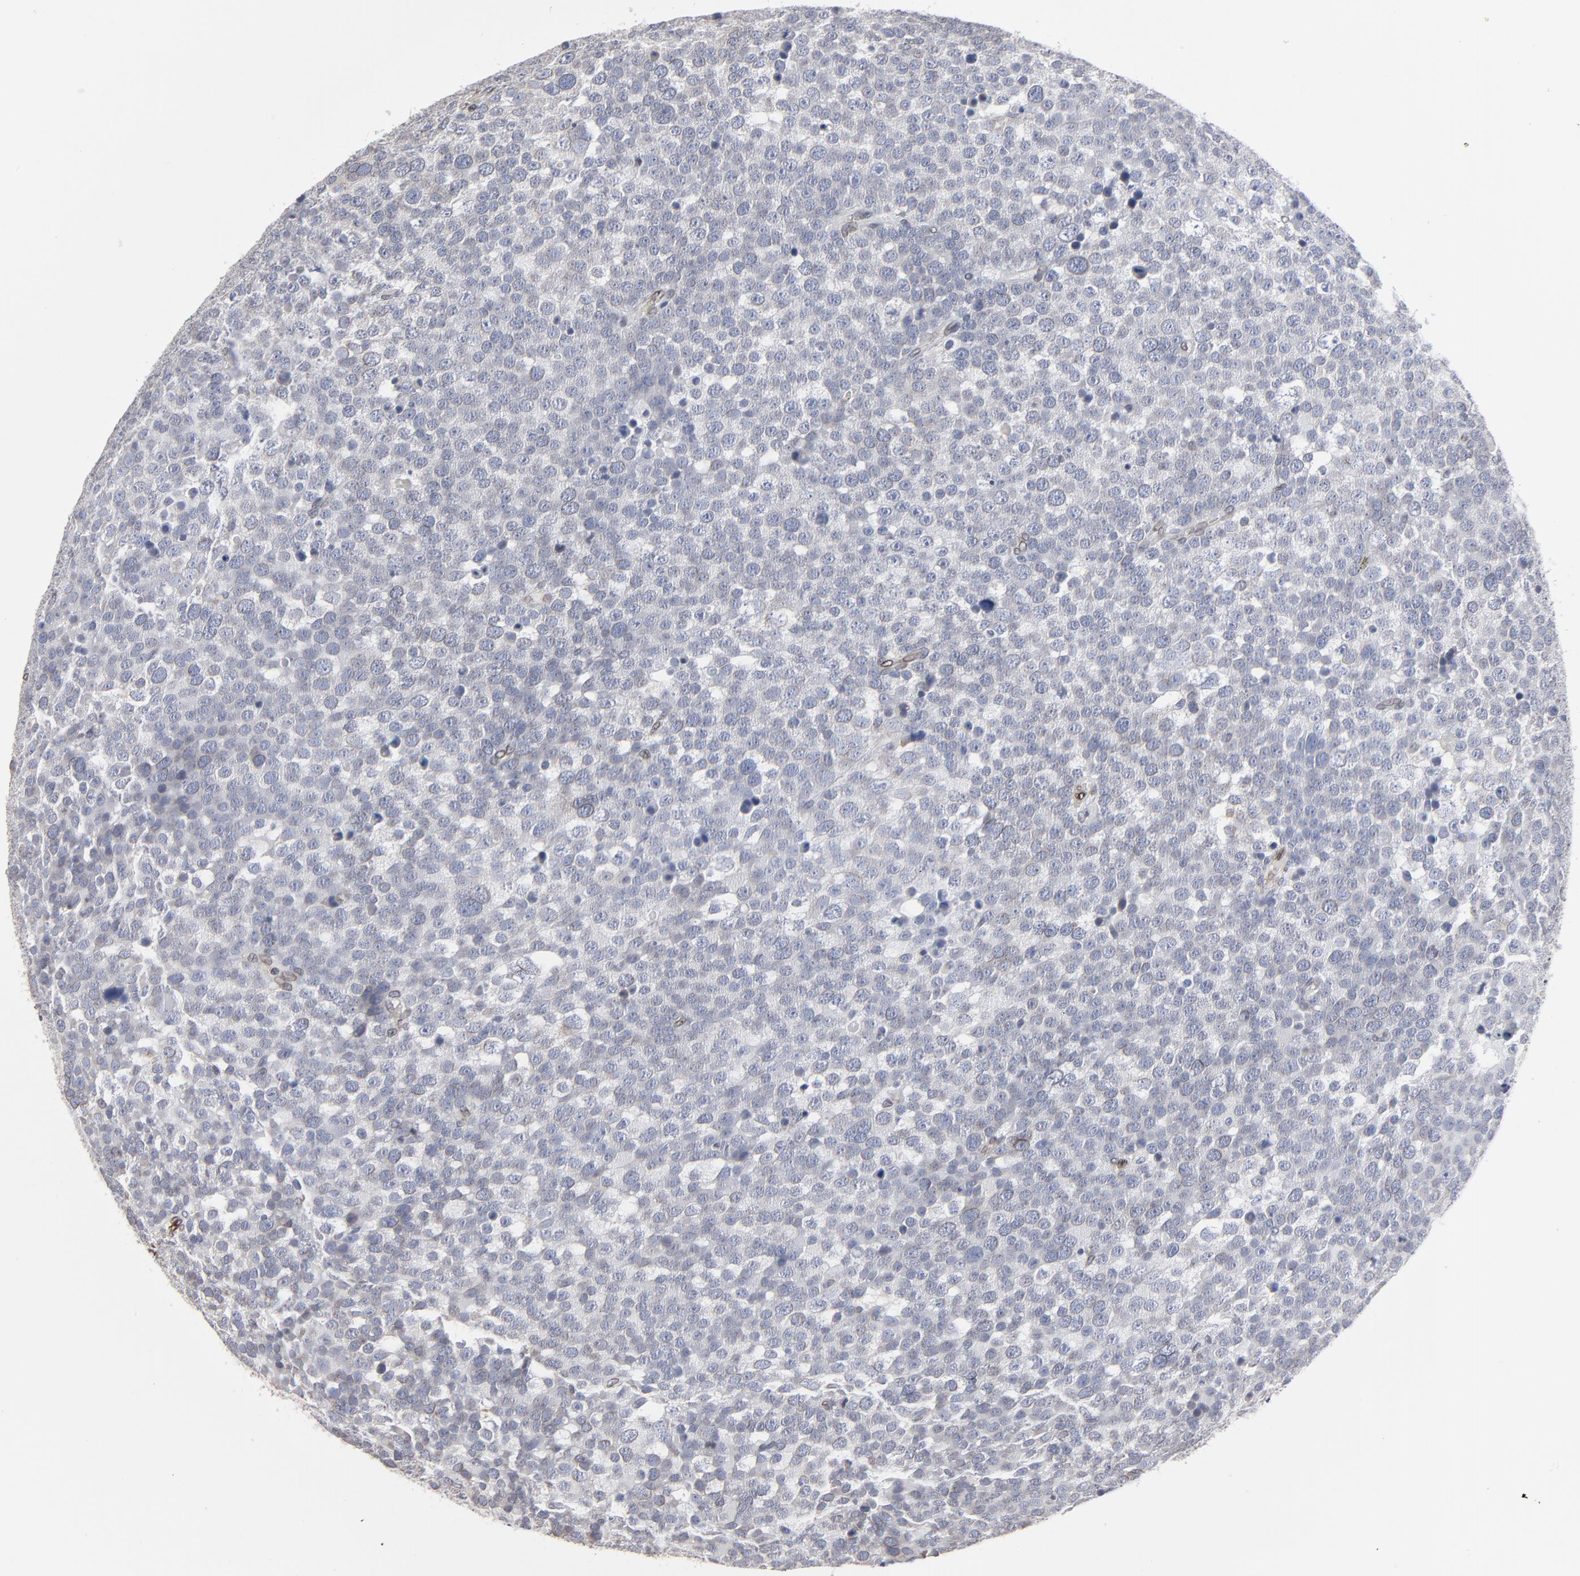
{"staining": {"intensity": "negative", "quantity": "none", "location": "none"}, "tissue": "testis cancer", "cell_type": "Tumor cells", "image_type": "cancer", "snomed": [{"axis": "morphology", "description": "Seminoma, NOS"}, {"axis": "topography", "description": "Testis"}], "caption": "This is a image of immunohistochemistry (IHC) staining of testis cancer (seminoma), which shows no staining in tumor cells.", "gene": "SYNE2", "patient": {"sex": "male", "age": 71}}